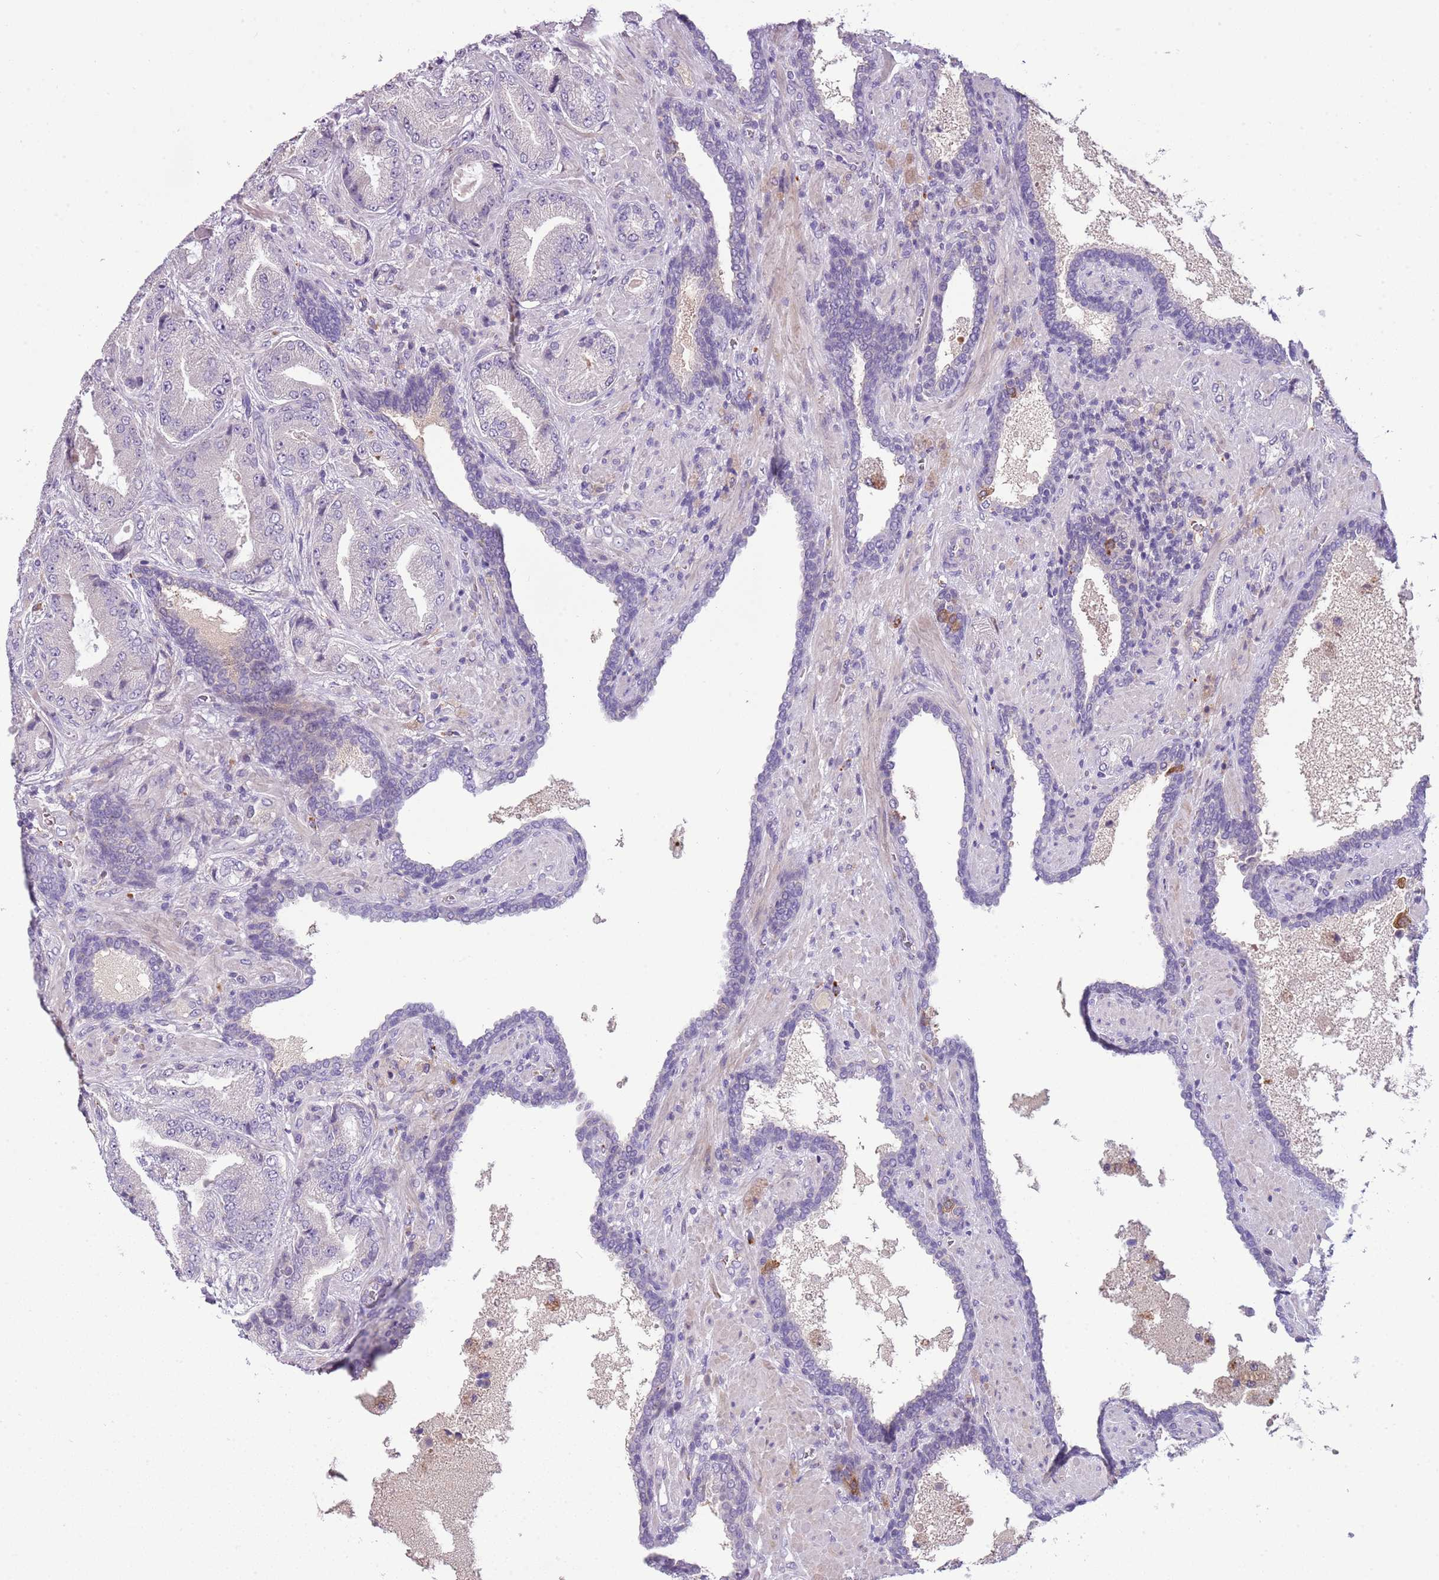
{"staining": {"intensity": "negative", "quantity": "none", "location": "none"}, "tissue": "prostate cancer", "cell_type": "Tumor cells", "image_type": "cancer", "snomed": [{"axis": "morphology", "description": "Adenocarcinoma, High grade"}, {"axis": "topography", "description": "Prostate"}], "caption": "Tumor cells are negative for protein expression in human prostate cancer (adenocarcinoma (high-grade)). Nuclei are stained in blue.", "gene": "SCAMP5", "patient": {"sex": "male", "age": 68}}